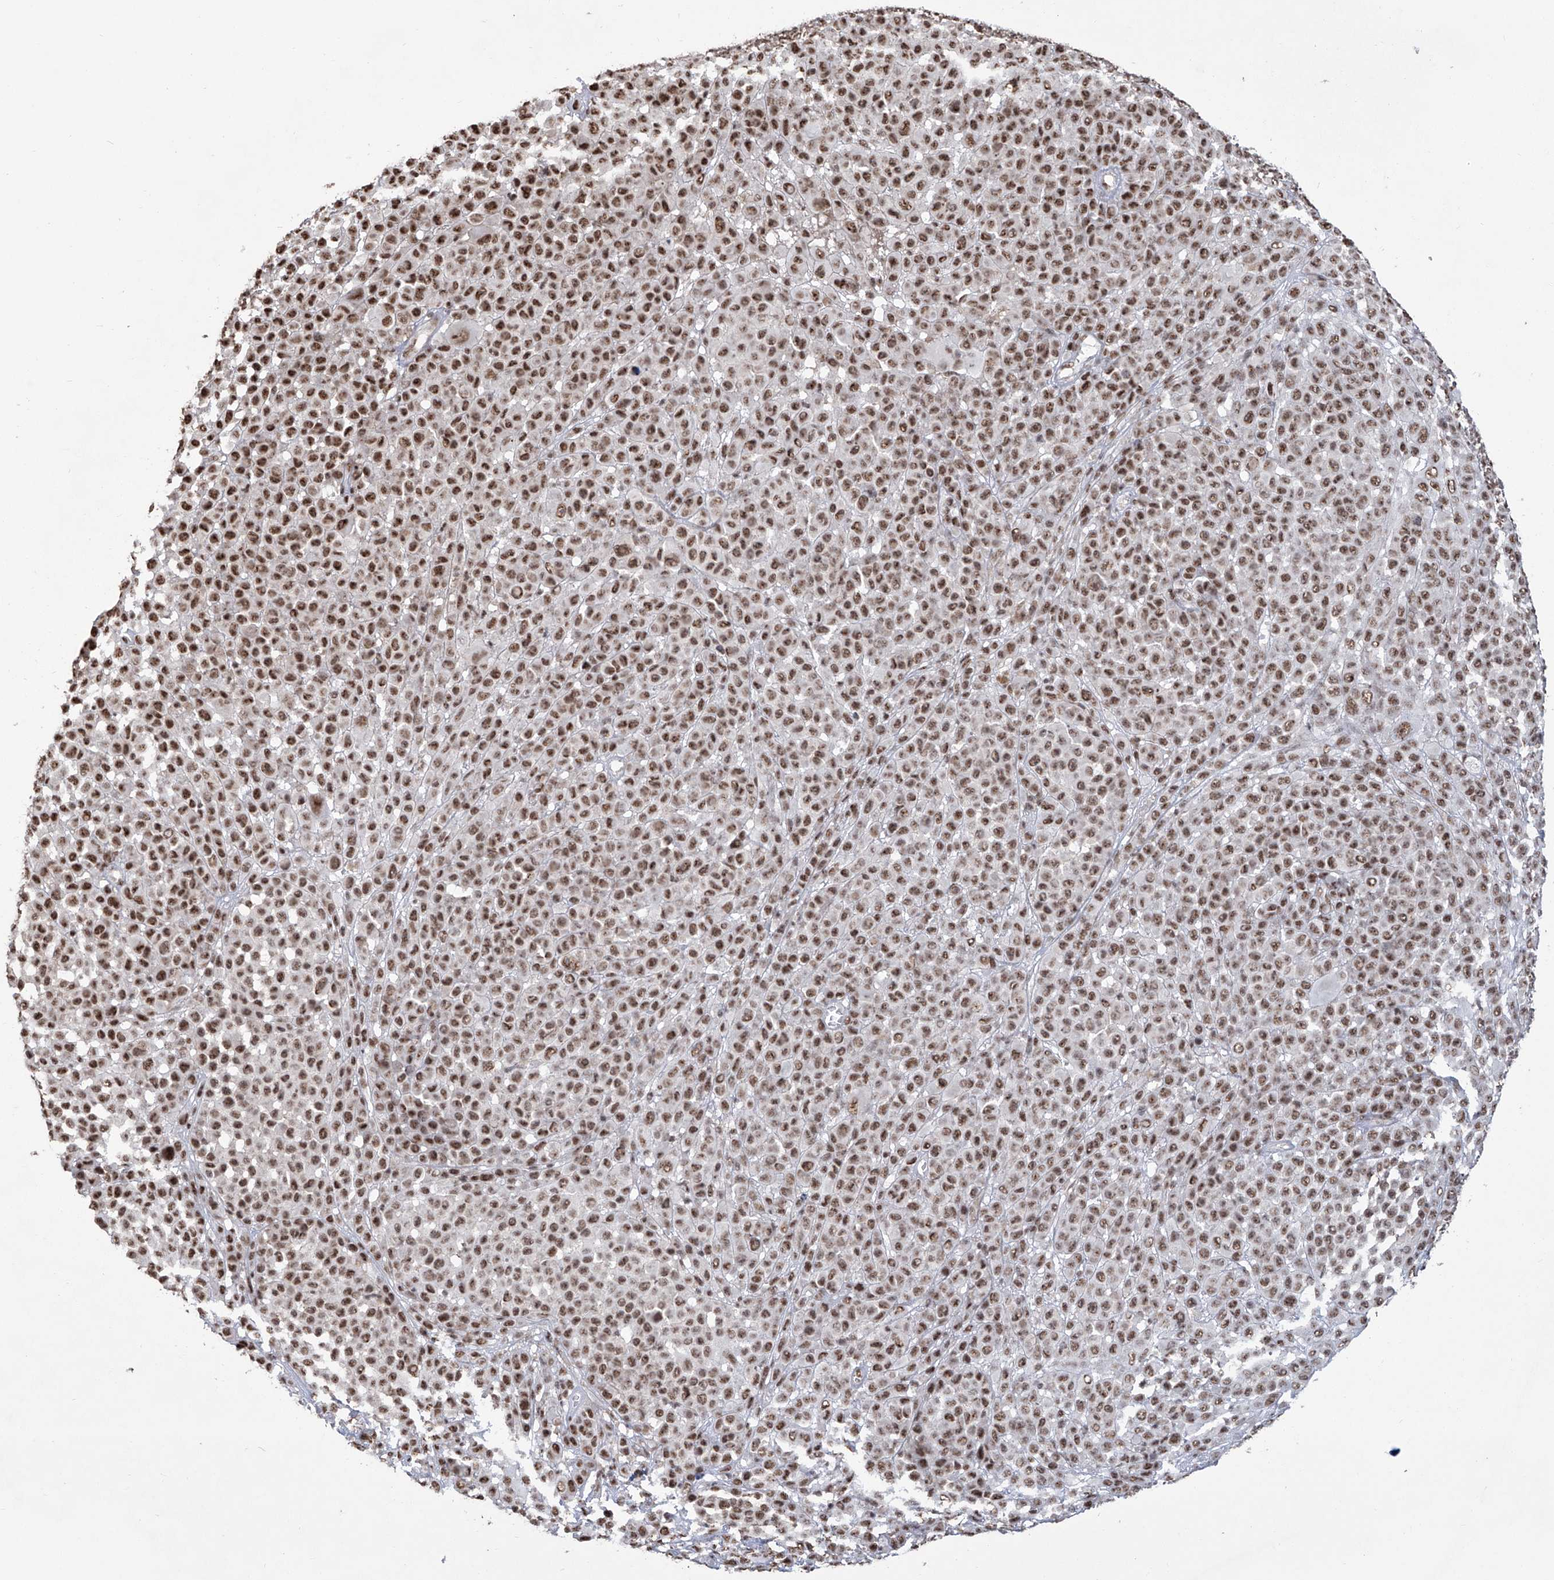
{"staining": {"intensity": "moderate", "quantity": ">75%", "location": "nuclear"}, "tissue": "melanoma", "cell_type": "Tumor cells", "image_type": "cancer", "snomed": [{"axis": "morphology", "description": "Malignant melanoma, NOS"}, {"axis": "topography", "description": "Skin"}], "caption": "Tumor cells reveal moderate nuclear positivity in approximately >75% of cells in malignant melanoma.", "gene": "FBXL4", "patient": {"sex": "female", "age": 94}}